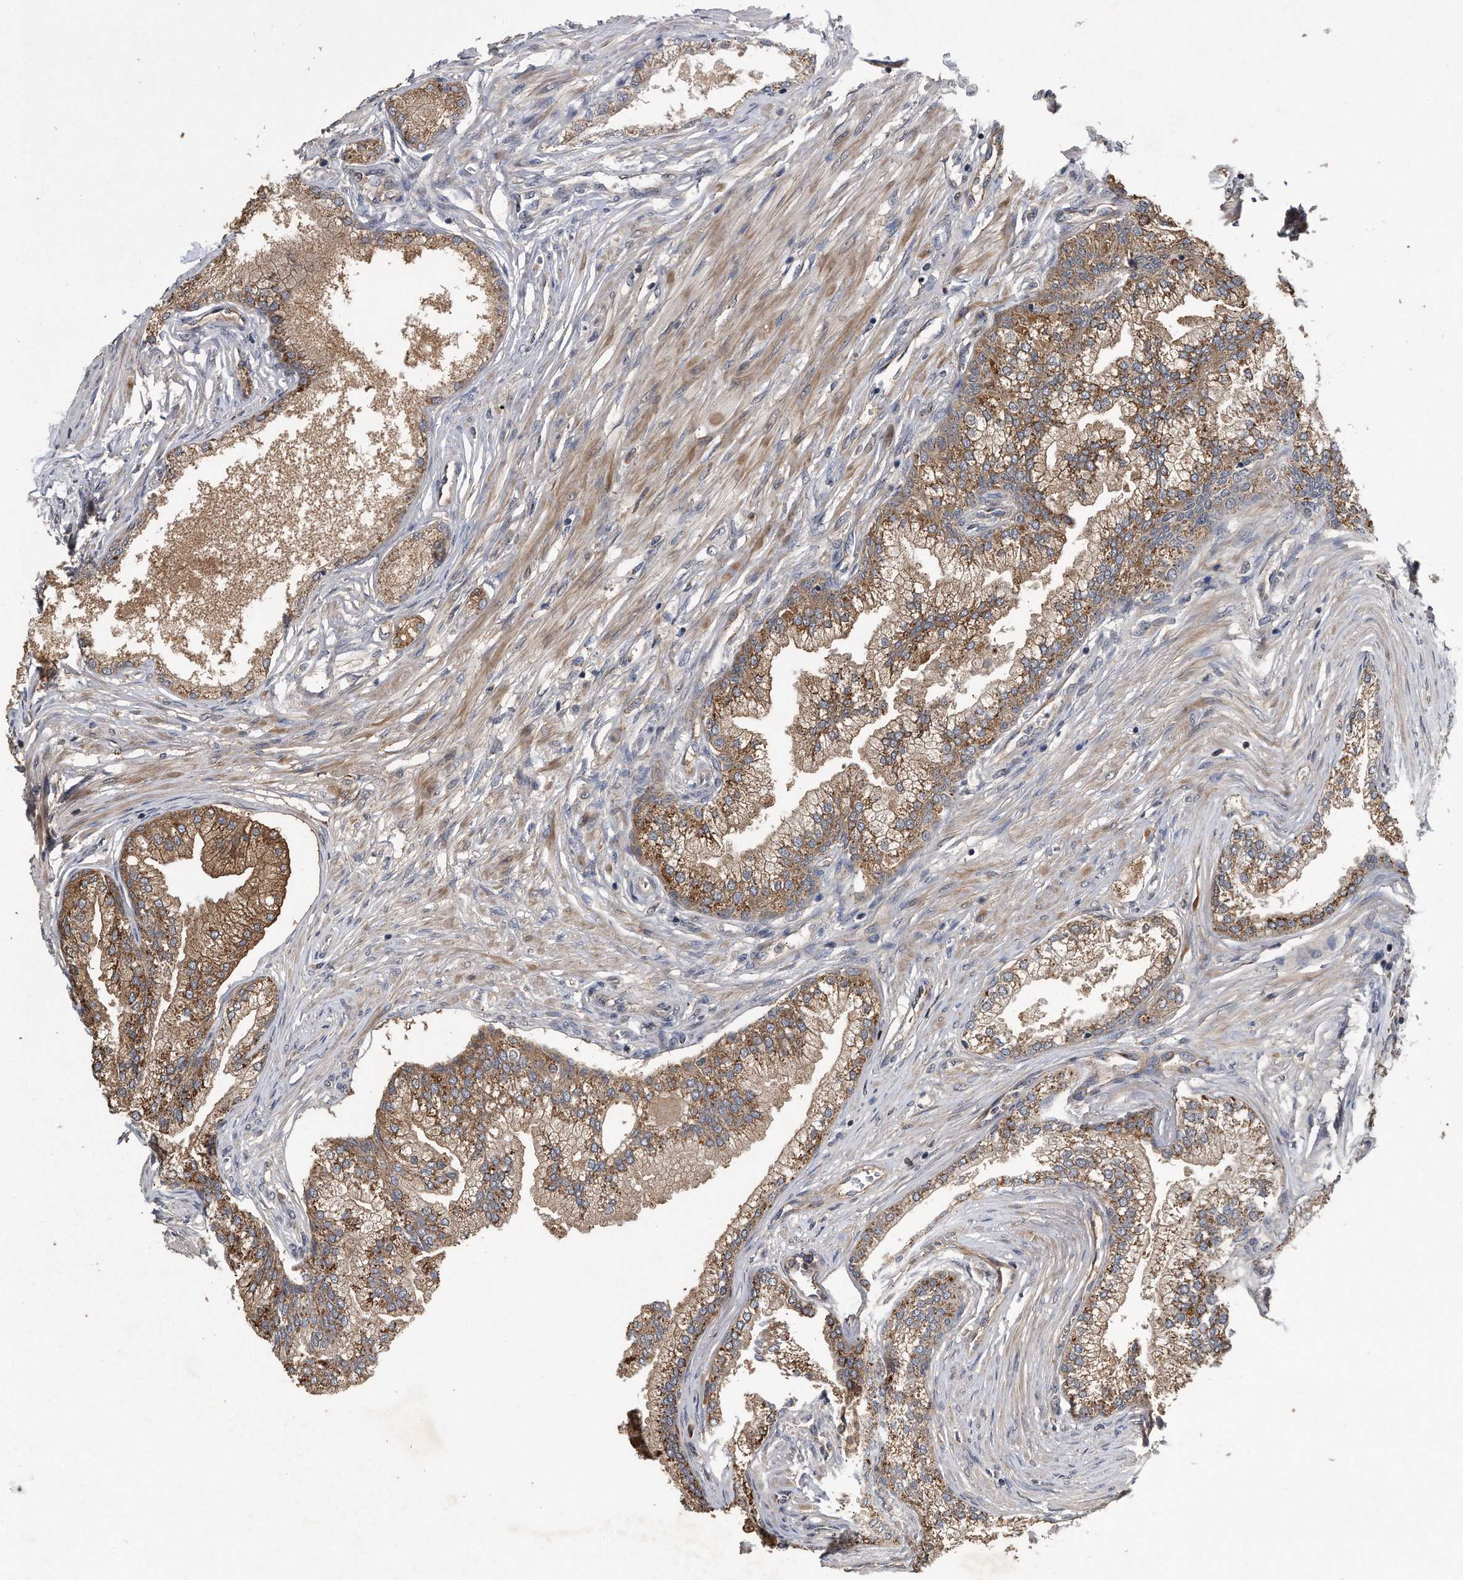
{"staining": {"intensity": "moderate", "quantity": ">75%", "location": "cytoplasmic/membranous"}, "tissue": "prostate", "cell_type": "Glandular cells", "image_type": "normal", "snomed": [{"axis": "morphology", "description": "Normal tissue, NOS"}, {"axis": "morphology", "description": "Urothelial carcinoma, Low grade"}, {"axis": "topography", "description": "Urinary bladder"}, {"axis": "topography", "description": "Prostate"}], "caption": "Glandular cells reveal moderate cytoplasmic/membranous positivity in approximately >75% of cells in benign prostate. The protein of interest is shown in brown color, while the nuclei are stained blue.", "gene": "LYRM4", "patient": {"sex": "male", "age": 60}}